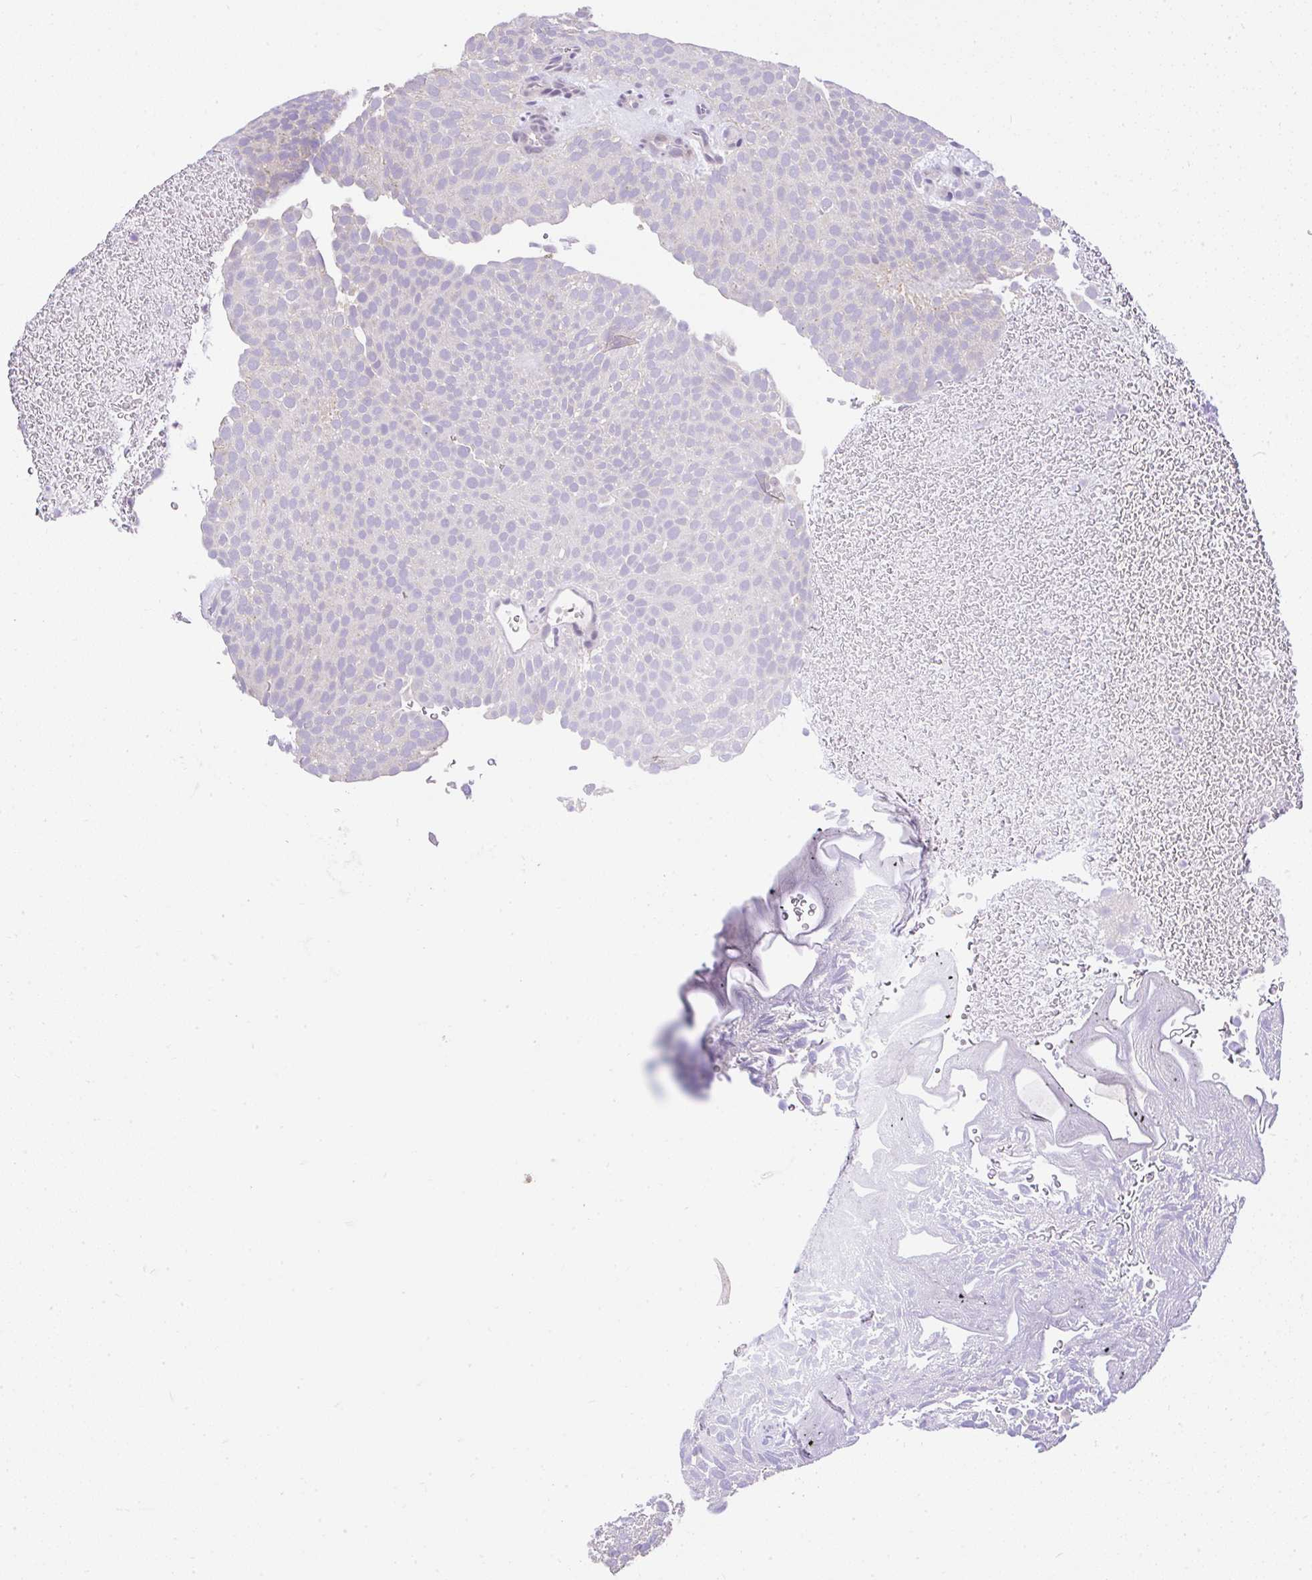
{"staining": {"intensity": "negative", "quantity": "none", "location": "none"}, "tissue": "urothelial cancer", "cell_type": "Tumor cells", "image_type": "cancer", "snomed": [{"axis": "morphology", "description": "Urothelial carcinoma, Low grade"}, {"axis": "topography", "description": "Urinary bladder"}], "caption": "Immunohistochemistry histopathology image of human low-grade urothelial carcinoma stained for a protein (brown), which reveals no positivity in tumor cells. (DAB immunohistochemistry (IHC) visualized using brightfield microscopy, high magnification).", "gene": "CTU1", "patient": {"sex": "male", "age": 78}}